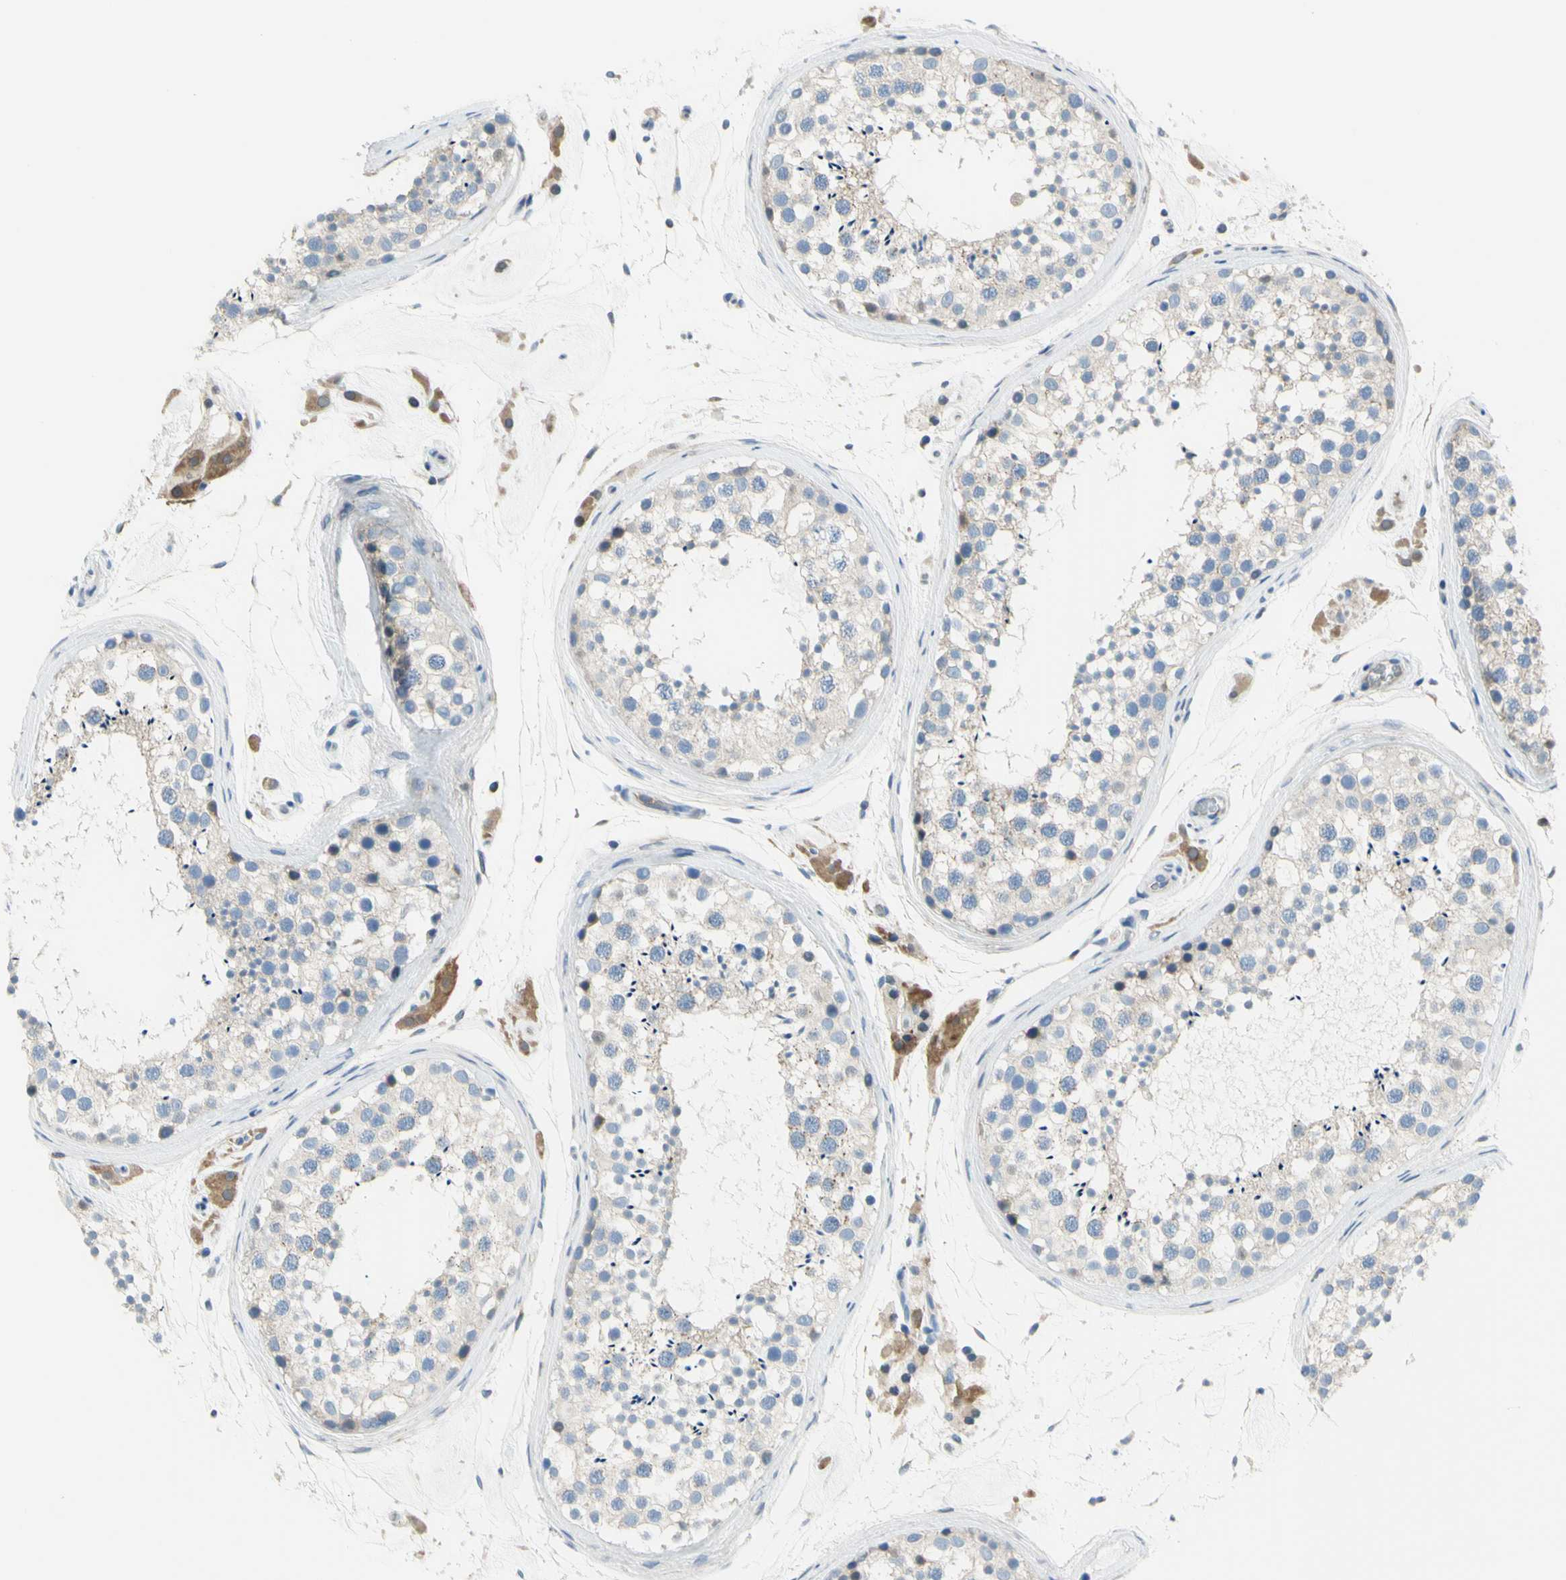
{"staining": {"intensity": "negative", "quantity": "none", "location": "none"}, "tissue": "testis", "cell_type": "Cells in seminiferous ducts", "image_type": "normal", "snomed": [{"axis": "morphology", "description": "Normal tissue, NOS"}, {"axis": "topography", "description": "Testis"}], "caption": "IHC micrograph of benign testis: human testis stained with DAB (3,3'-diaminobenzidine) displays no significant protein staining in cells in seminiferous ducts.", "gene": "MUC1", "patient": {"sex": "male", "age": 46}}